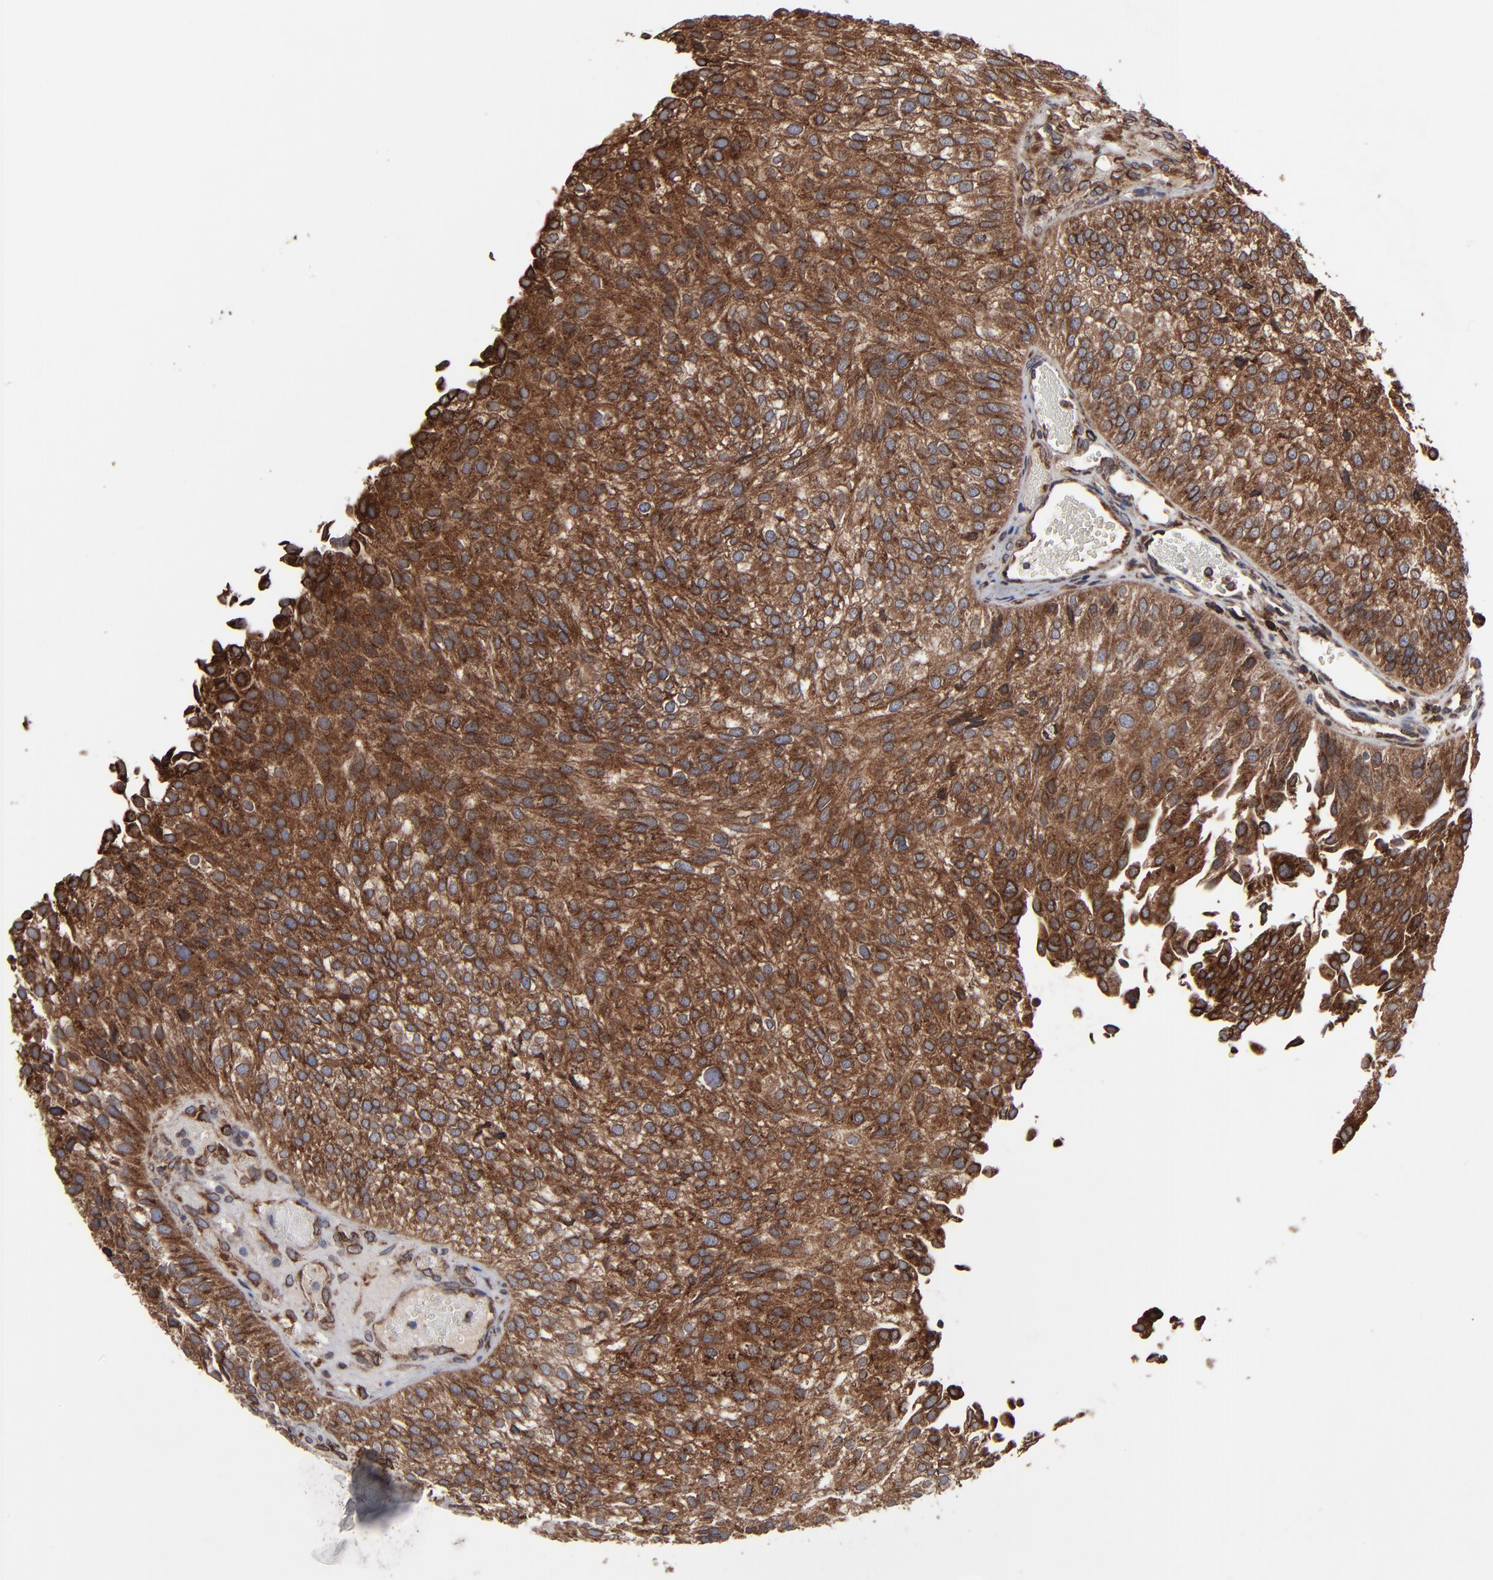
{"staining": {"intensity": "strong", "quantity": ">75%", "location": "cytoplasmic/membranous"}, "tissue": "urothelial cancer", "cell_type": "Tumor cells", "image_type": "cancer", "snomed": [{"axis": "morphology", "description": "Urothelial carcinoma, Low grade"}, {"axis": "topography", "description": "Urinary bladder"}], "caption": "This photomicrograph shows urothelial cancer stained with immunohistochemistry (IHC) to label a protein in brown. The cytoplasmic/membranous of tumor cells show strong positivity for the protein. Nuclei are counter-stained blue.", "gene": "CNIH1", "patient": {"sex": "female", "age": 89}}